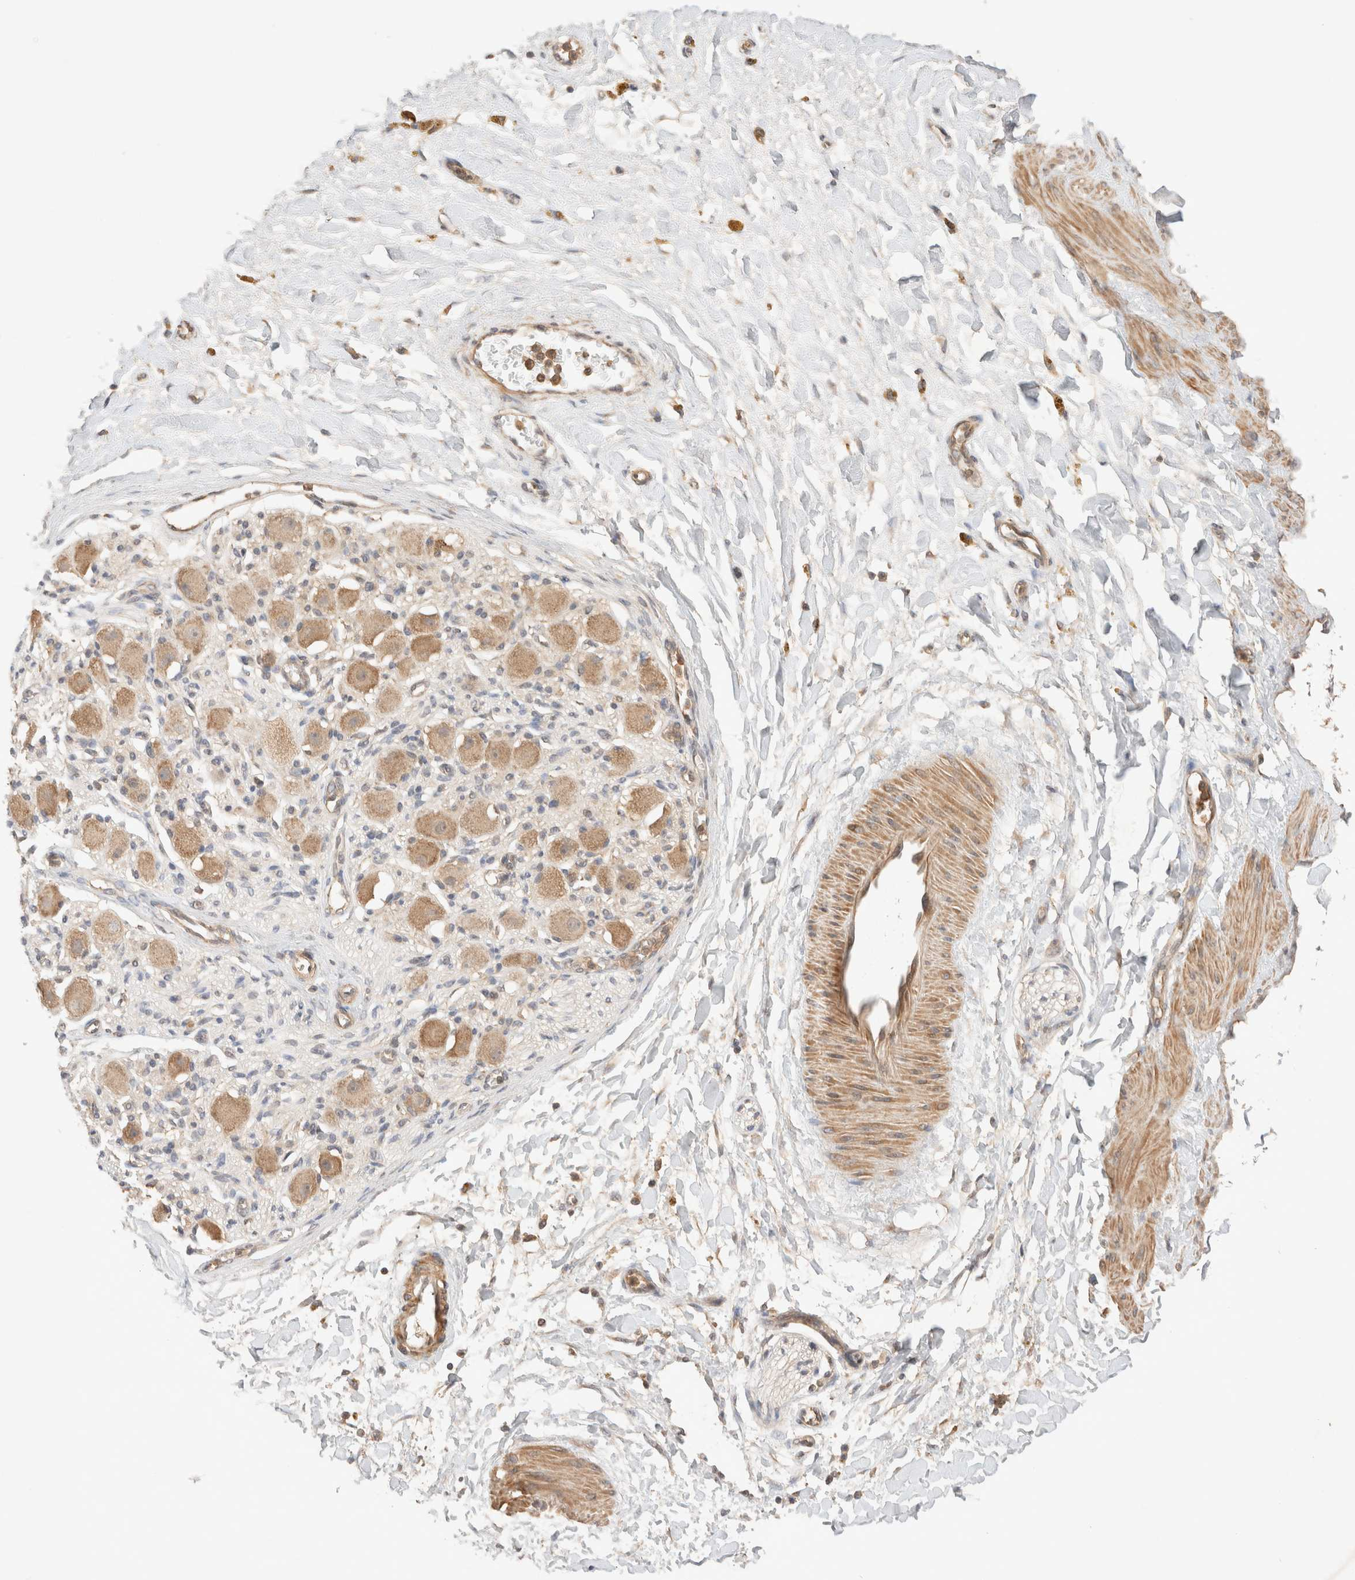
{"staining": {"intensity": "moderate", "quantity": ">75%", "location": "cytoplasmic/membranous"}, "tissue": "soft tissue", "cell_type": "Fibroblasts", "image_type": "normal", "snomed": [{"axis": "morphology", "description": "Normal tissue, NOS"}, {"axis": "topography", "description": "Kidney"}, {"axis": "topography", "description": "Peripheral nerve tissue"}], "caption": "Immunohistochemical staining of unremarkable human soft tissue demonstrates moderate cytoplasmic/membranous protein staining in about >75% of fibroblasts.", "gene": "CARNMT1", "patient": {"sex": "male", "age": 7}}